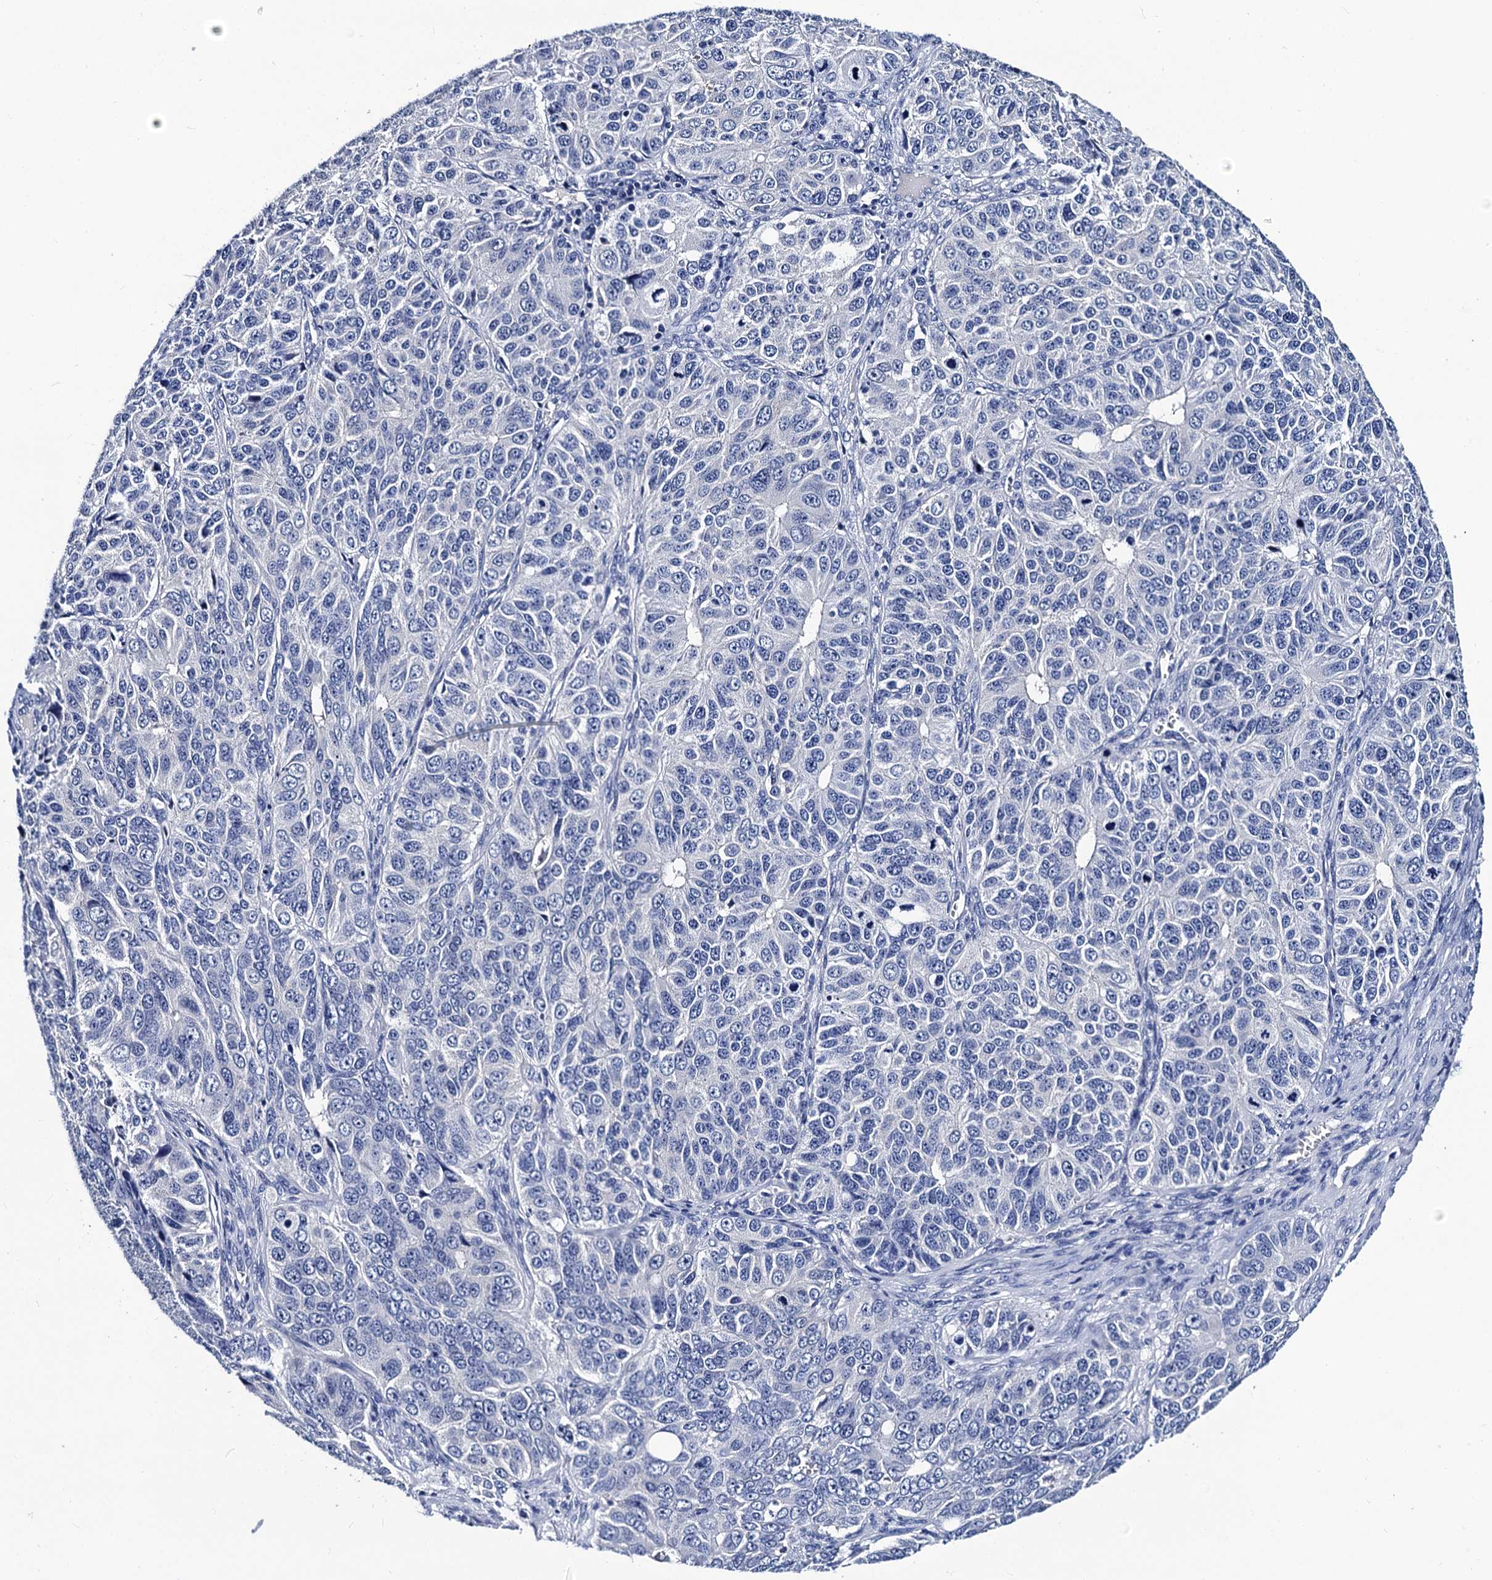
{"staining": {"intensity": "negative", "quantity": "none", "location": "none"}, "tissue": "ovarian cancer", "cell_type": "Tumor cells", "image_type": "cancer", "snomed": [{"axis": "morphology", "description": "Carcinoma, endometroid"}, {"axis": "topography", "description": "Ovary"}], "caption": "High power microscopy image of an immunohistochemistry (IHC) image of ovarian cancer, revealing no significant positivity in tumor cells. (DAB (3,3'-diaminobenzidine) IHC visualized using brightfield microscopy, high magnification).", "gene": "LRRC30", "patient": {"sex": "female", "age": 51}}